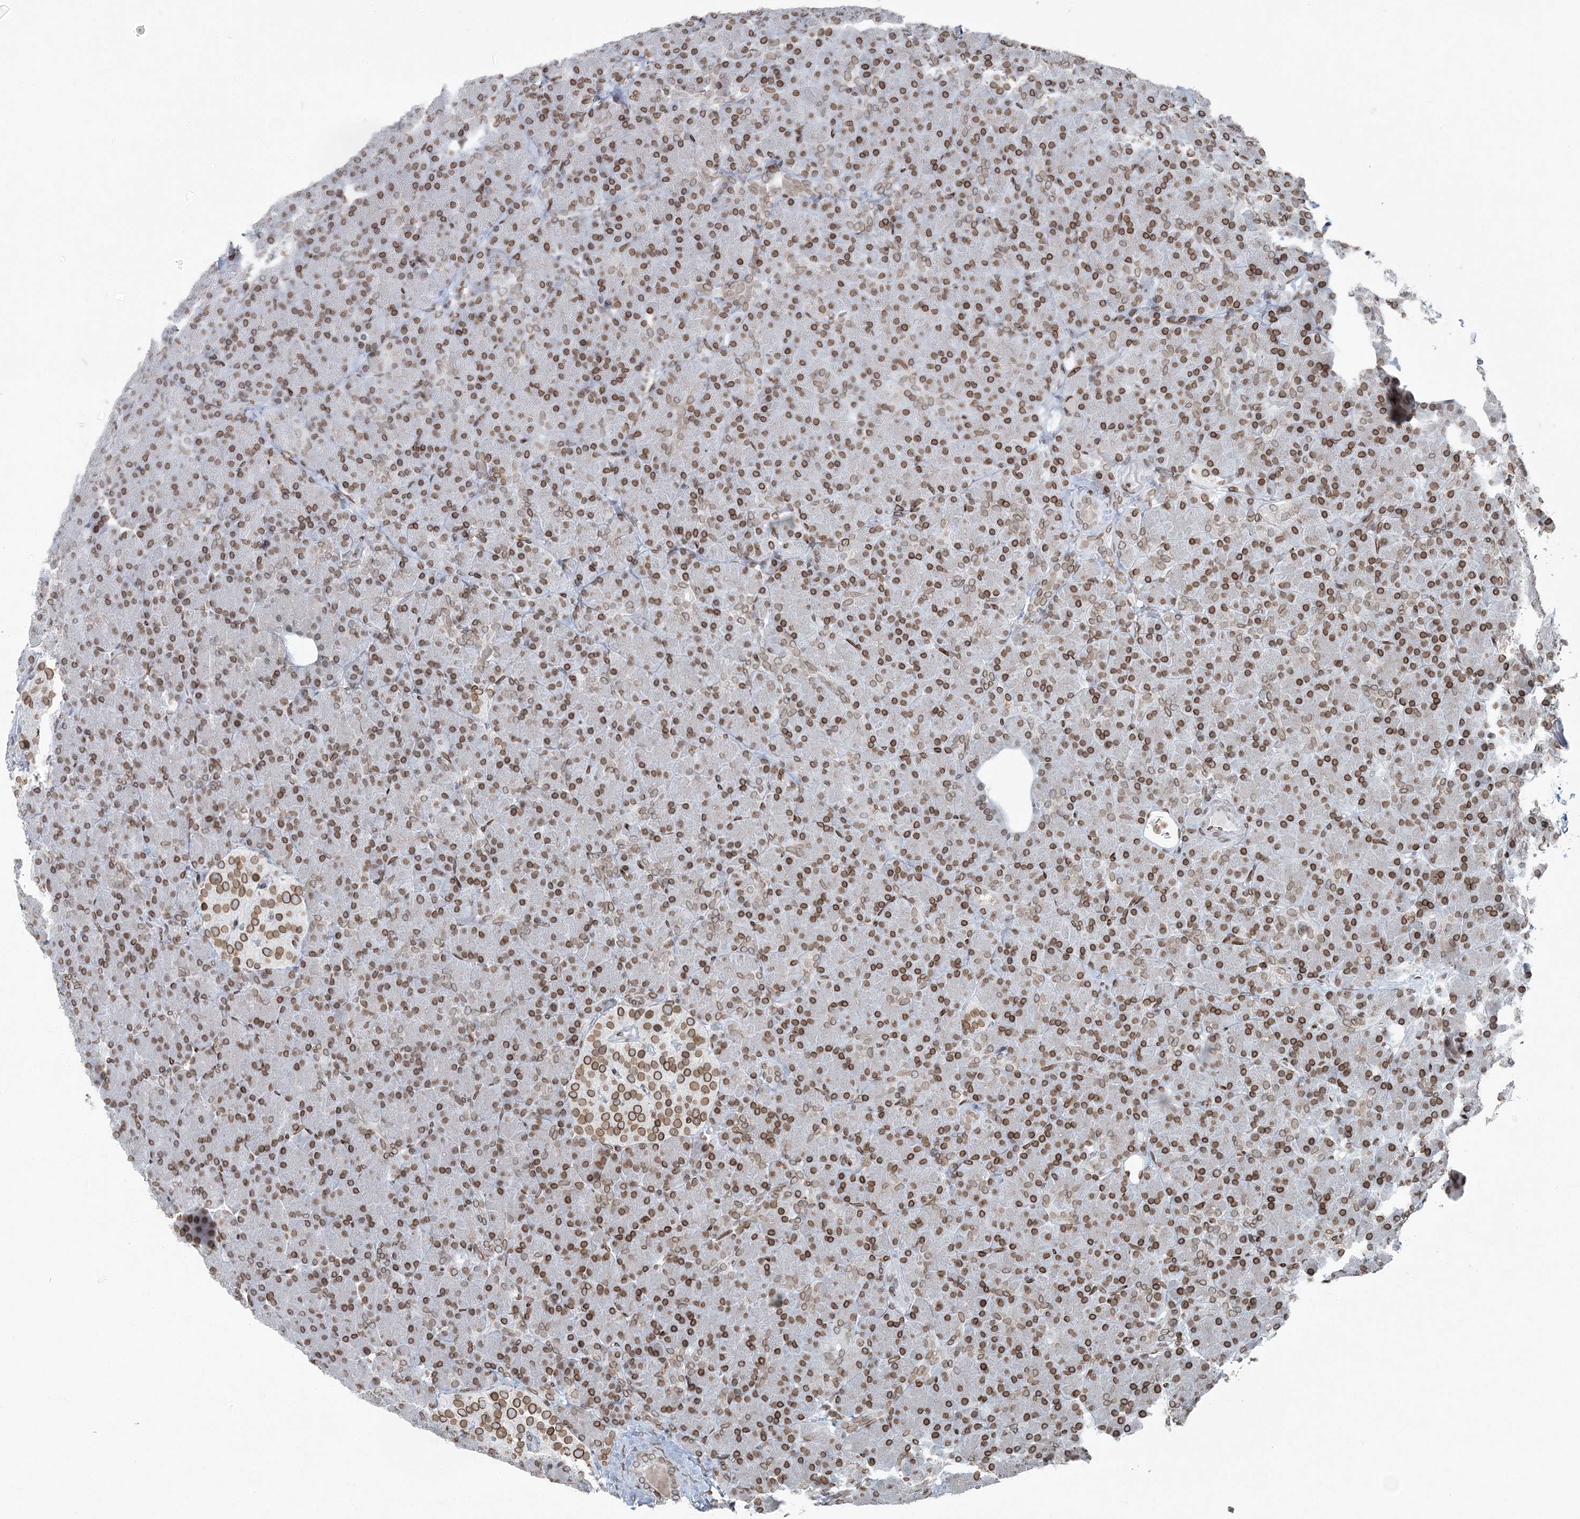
{"staining": {"intensity": "moderate", "quantity": ">75%", "location": "cytoplasmic/membranous,nuclear"}, "tissue": "pancreas", "cell_type": "Exocrine glandular cells", "image_type": "normal", "snomed": [{"axis": "morphology", "description": "Normal tissue, NOS"}, {"axis": "topography", "description": "Pancreas"}], "caption": "The histopathology image shows staining of benign pancreas, revealing moderate cytoplasmic/membranous,nuclear protein expression (brown color) within exocrine glandular cells. (Stains: DAB in brown, nuclei in blue, Microscopy: brightfield microscopy at high magnification).", "gene": "GJD4", "patient": {"sex": "female", "age": 43}}